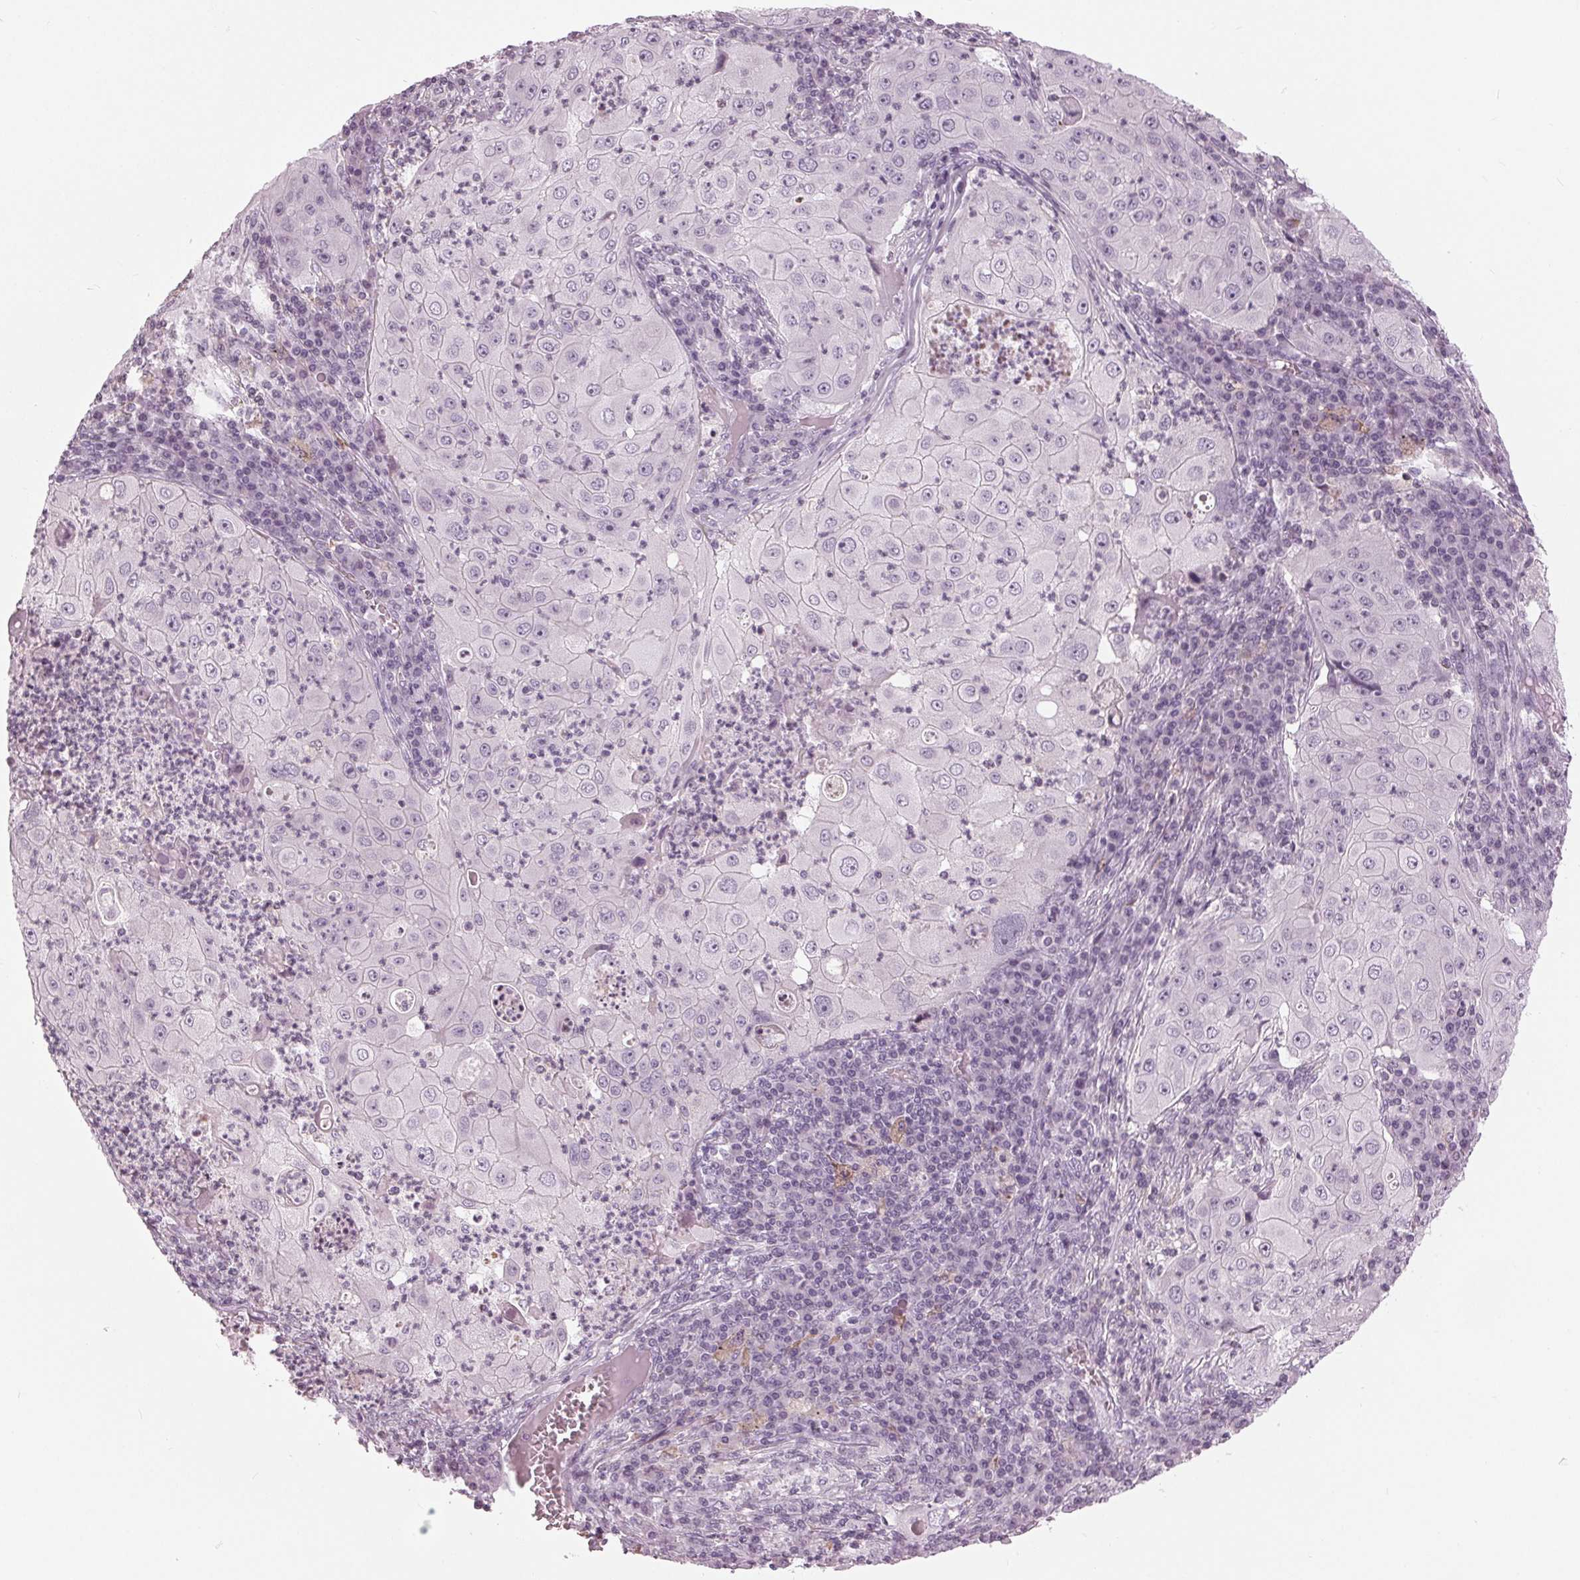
{"staining": {"intensity": "negative", "quantity": "none", "location": "none"}, "tissue": "lung cancer", "cell_type": "Tumor cells", "image_type": "cancer", "snomed": [{"axis": "morphology", "description": "Squamous cell carcinoma, NOS"}, {"axis": "topography", "description": "Lung"}], "caption": "The micrograph shows no staining of tumor cells in lung cancer (squamous cell carcinoma).", "gene": "SLC9A4", "patient": {"sex": "female", "age": 59}}